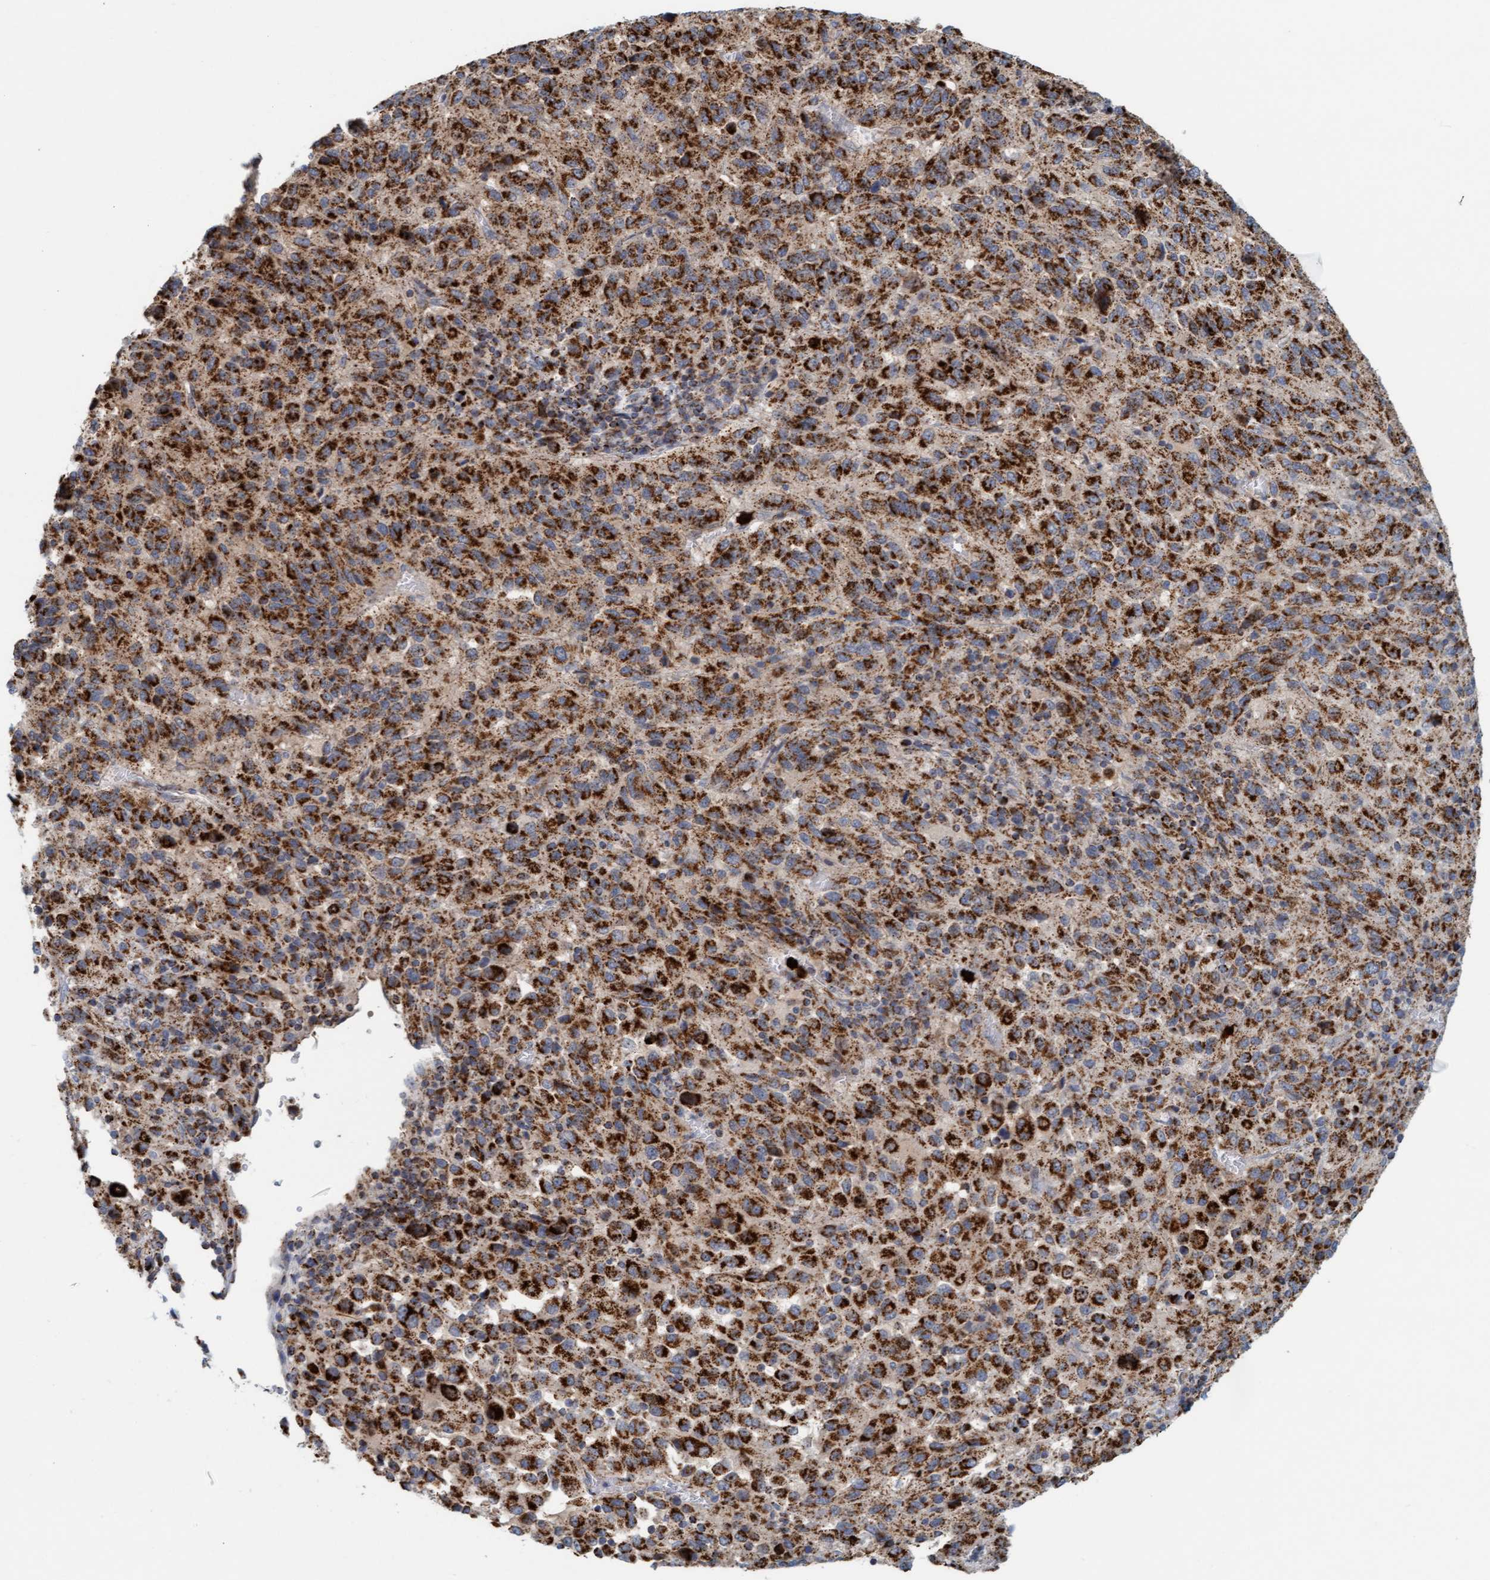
{"staining": {"intensity": "strong", "quantity": ">75%", "location": "cytoplasmic/membranous"}, "tissue": "melanoma", "cell_type": "Tumor cells", "image_type": "cancer", "snomed": [{"axis": "morphology", "description": "Malignant melanoma, Metastatic site"}, {"axis": "topography", "description": "Lung"}], "caption": "Immunohistochemistry (IHC) image of neoplastic tissue: melanoma stained using IHC displays high levels of strong protein expression localized specifically in the cytoplasmic/membranous of tumor cells, appearing as a cytoplasmic/membranous brown color.", "gene": "B9D1", "patient": {"sex": "male", "age": 64}}